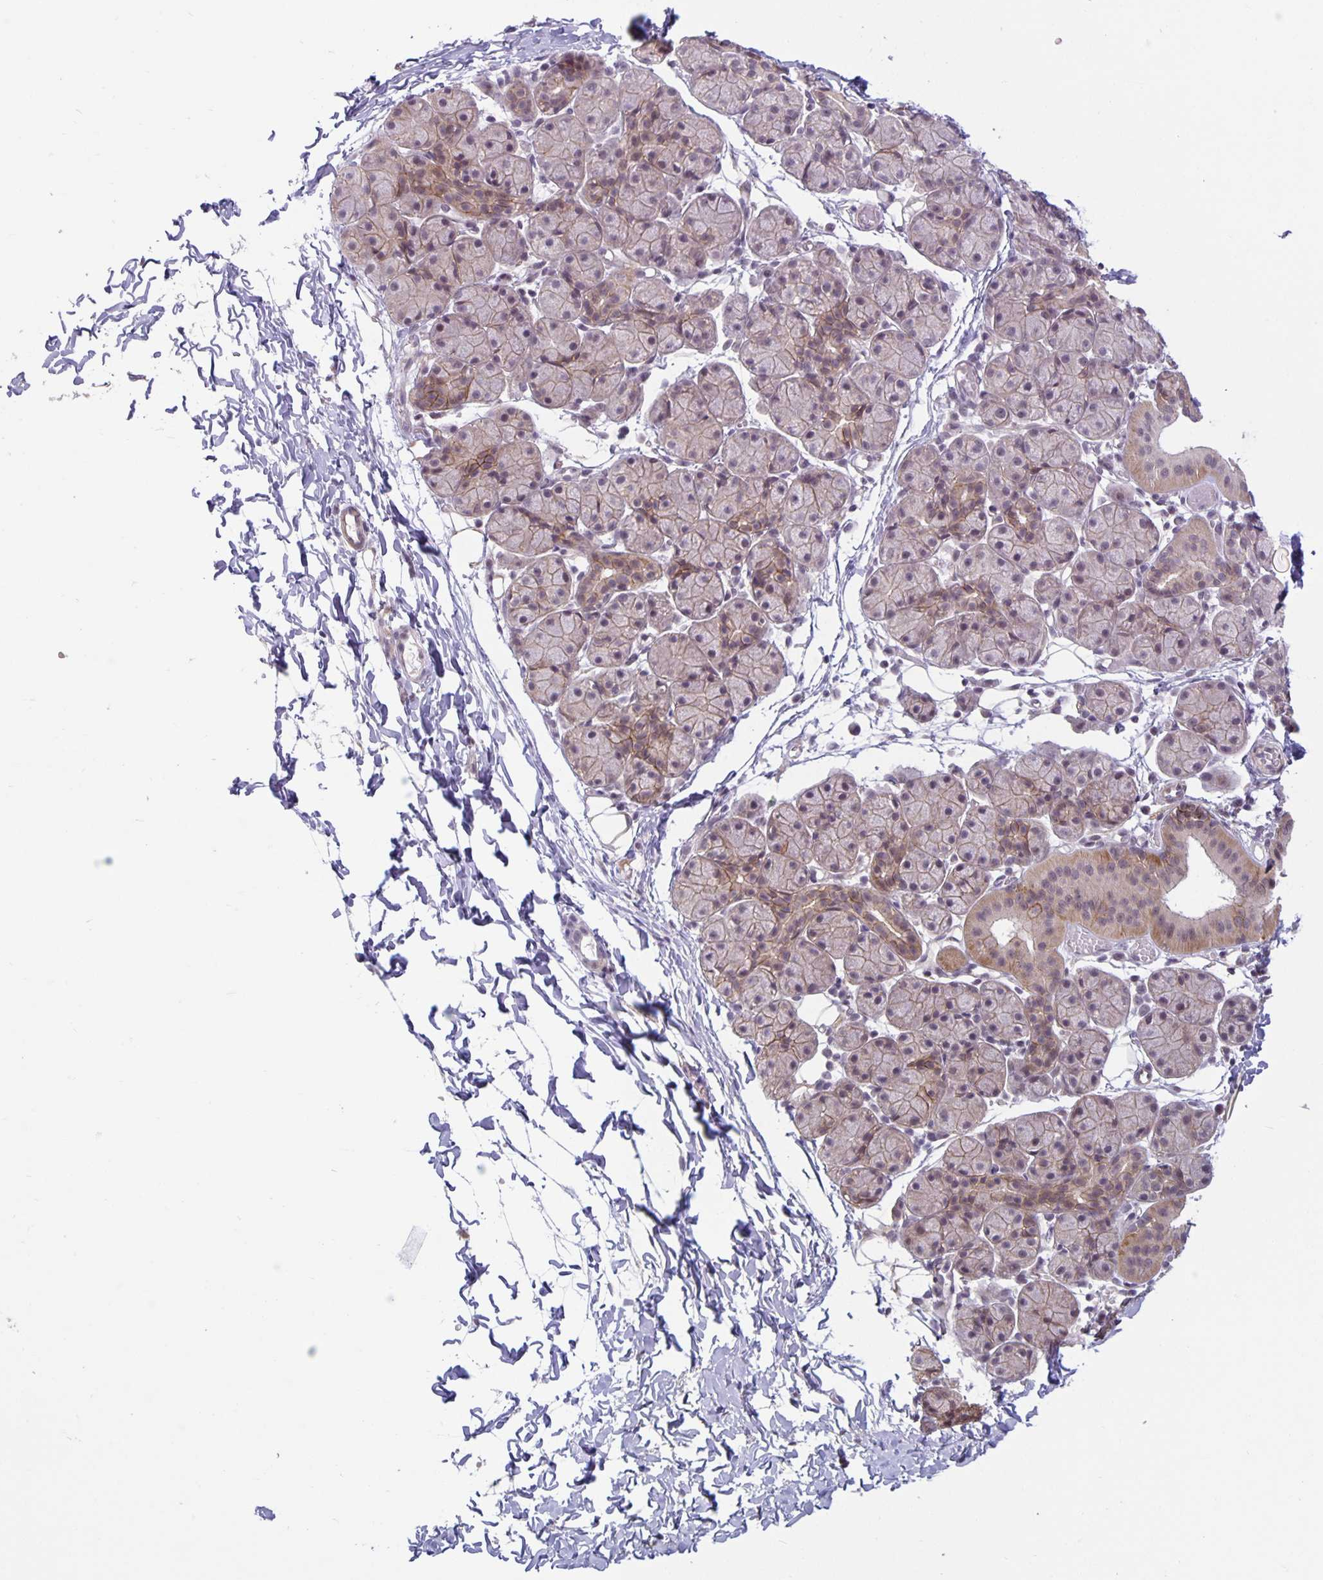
{"staining": {"intensity": "weak", "quantity": "<25%", "location": "cytoplasmic/membranous"}, "tissue": "salivary gland", "cell_type": "Glandular cells", "image_type": "normal", "snomed": [{"axis": "morphology", "description": "Normal tissue, NOS"}, {"axis": "morphology", "description": "Inflammation, NOS"}, {"axis": "topography", "description": "Lymph node"}, {"axis": "topography", "description": "Salivary gland"}], "caption": "A high-resolution image shows IHC staining of benign salivary gland, which displays no significant positivity in glandular cells.", "gene": "ARVCF", "patient": {"sex": "male", "age": 3}}